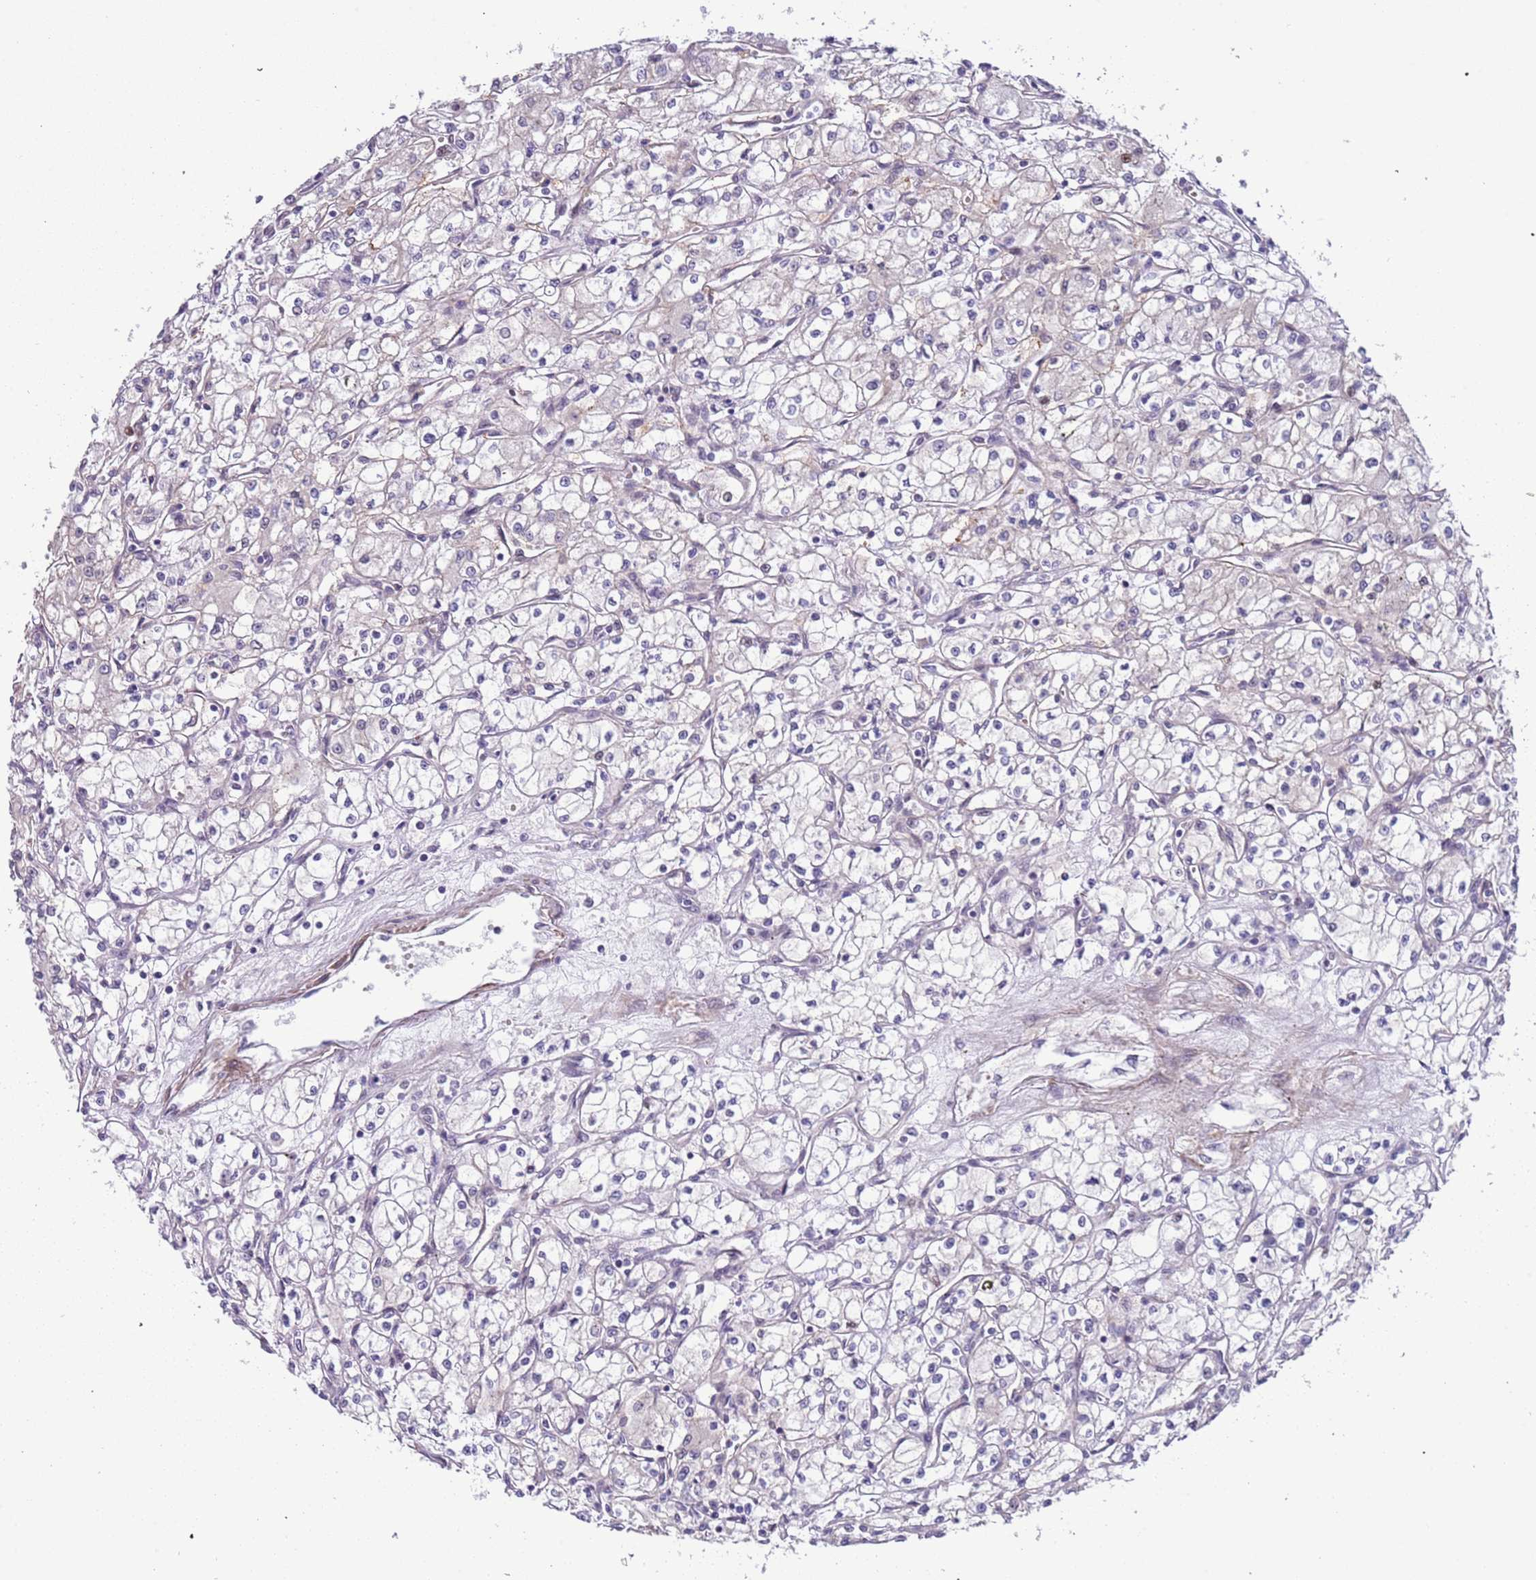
{"staining": {"intensity": "negative", "quantity": "none", "location": "none"}, "tissue": "renal cancer", "cell_type": "Tumor cells", "image_type": "cancer", "snomed": [{"axis": "morphology", "description": "Adenocarcinoma, NOS"}, {"axis": "topography", "description": "Kidney"}], "caption": "This is an IHC micrograph of human renal cancer (adenocarcinoma). There is no positivity in tumor cells.", "gene": "PLEKHH1", "patient": {"sex": "male", "age": 59}}